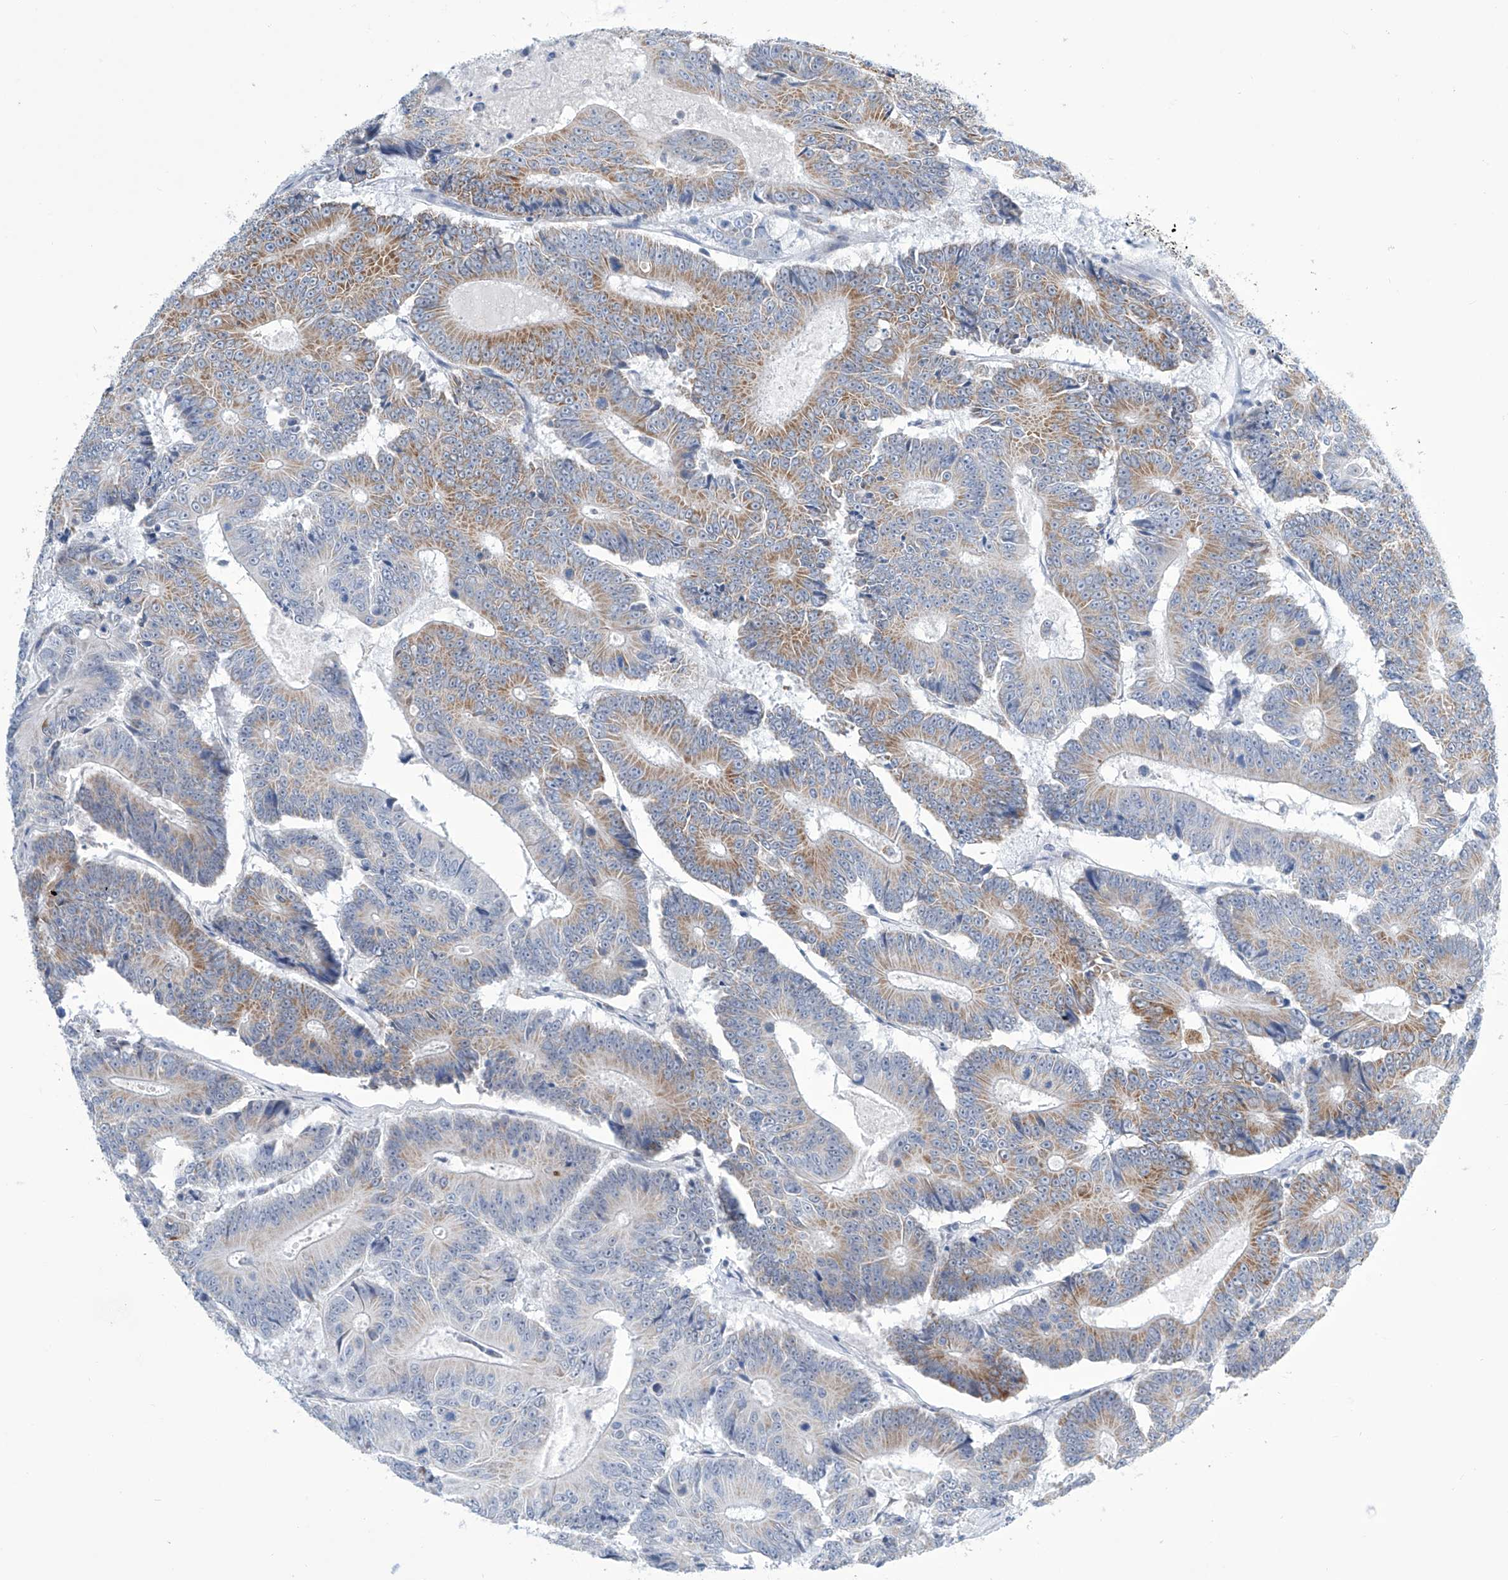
{"staining": {"intensity": "moderate", "quantity": "25%-75%", "location": "cytoplasmic/membranous"}, "tissue": "colorectal cancer", "cell_type": "Tumor cells", "image_type": "cancer", "snomed": [{"axis": "morphology", "description": "Adenocarcinoma, NOS"}, {"axis": "topography", "description": "Colon"}], "caption": "Human colorectal cancer (adenocarcinoma) stained with a brown dye demonstrates moderate cytoplasmic/membranous positive staining in about 25%-75% of tumor cells.", "gene": "ALDH6A1", "patient": {"sex": "male", "age": 83}}